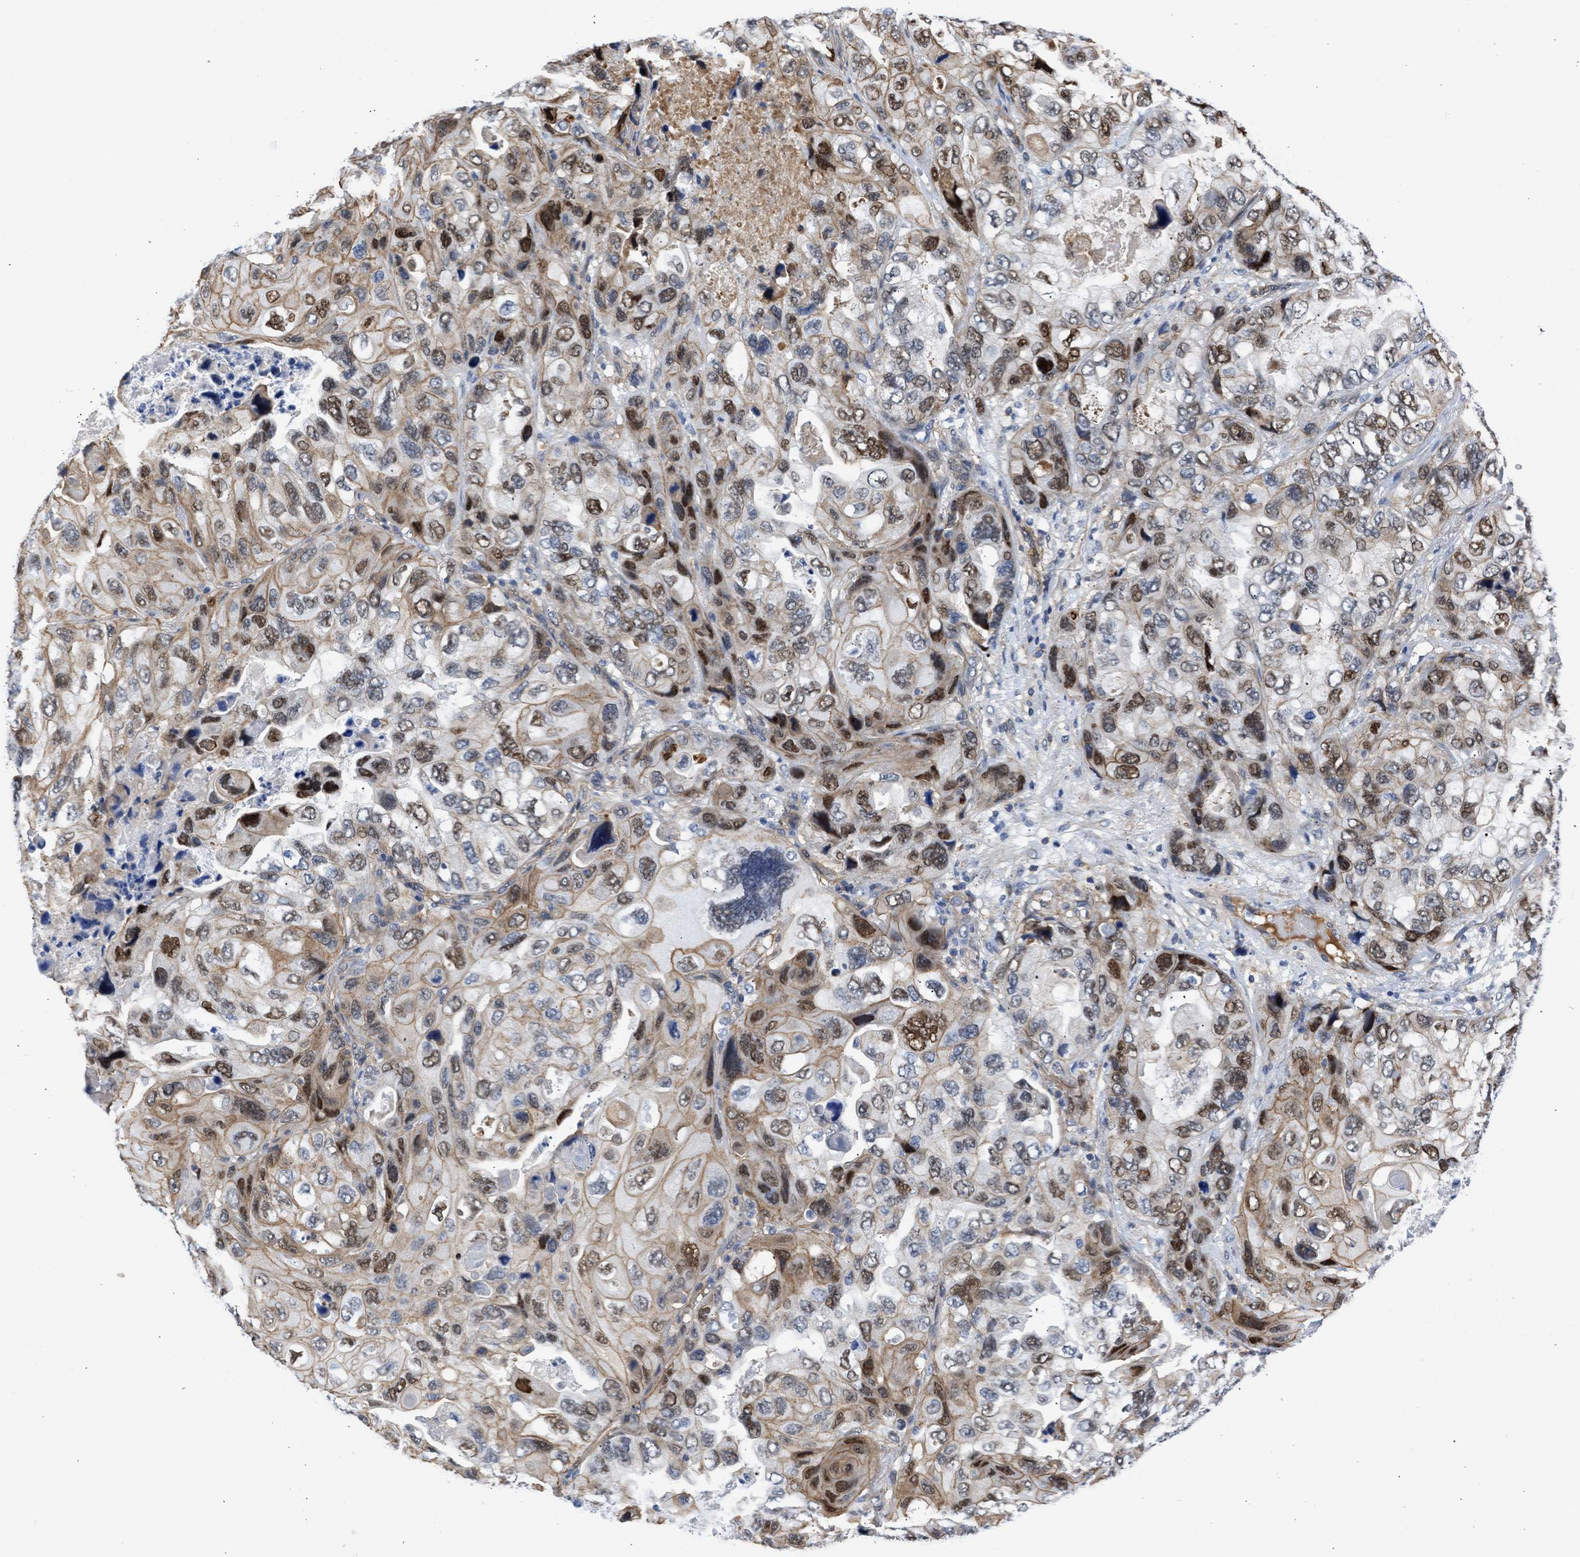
{"staining": {"intensity": "moderate", "quantity": "25%-75%", "location": "cytoplasmic/membranous,nuclear"}, "tissue": "lung cancer", "cell_type": "Tumor cells", "image_type": "cancer", "snomed": [{"axis": "morphology", "description": "Squamous cell carcinoma, NOS"}, {"axis": "topography", "description": "Lung"}], "caption": "Protein expression analysis of lung squamous cell carcinoma reveals moderate cytoplasmic/membranous and nuclear positivity in approximately 25%-75% of tumor cells.", "gene": "MAS1L", "patient": {"sex": "female", "age": 73}}